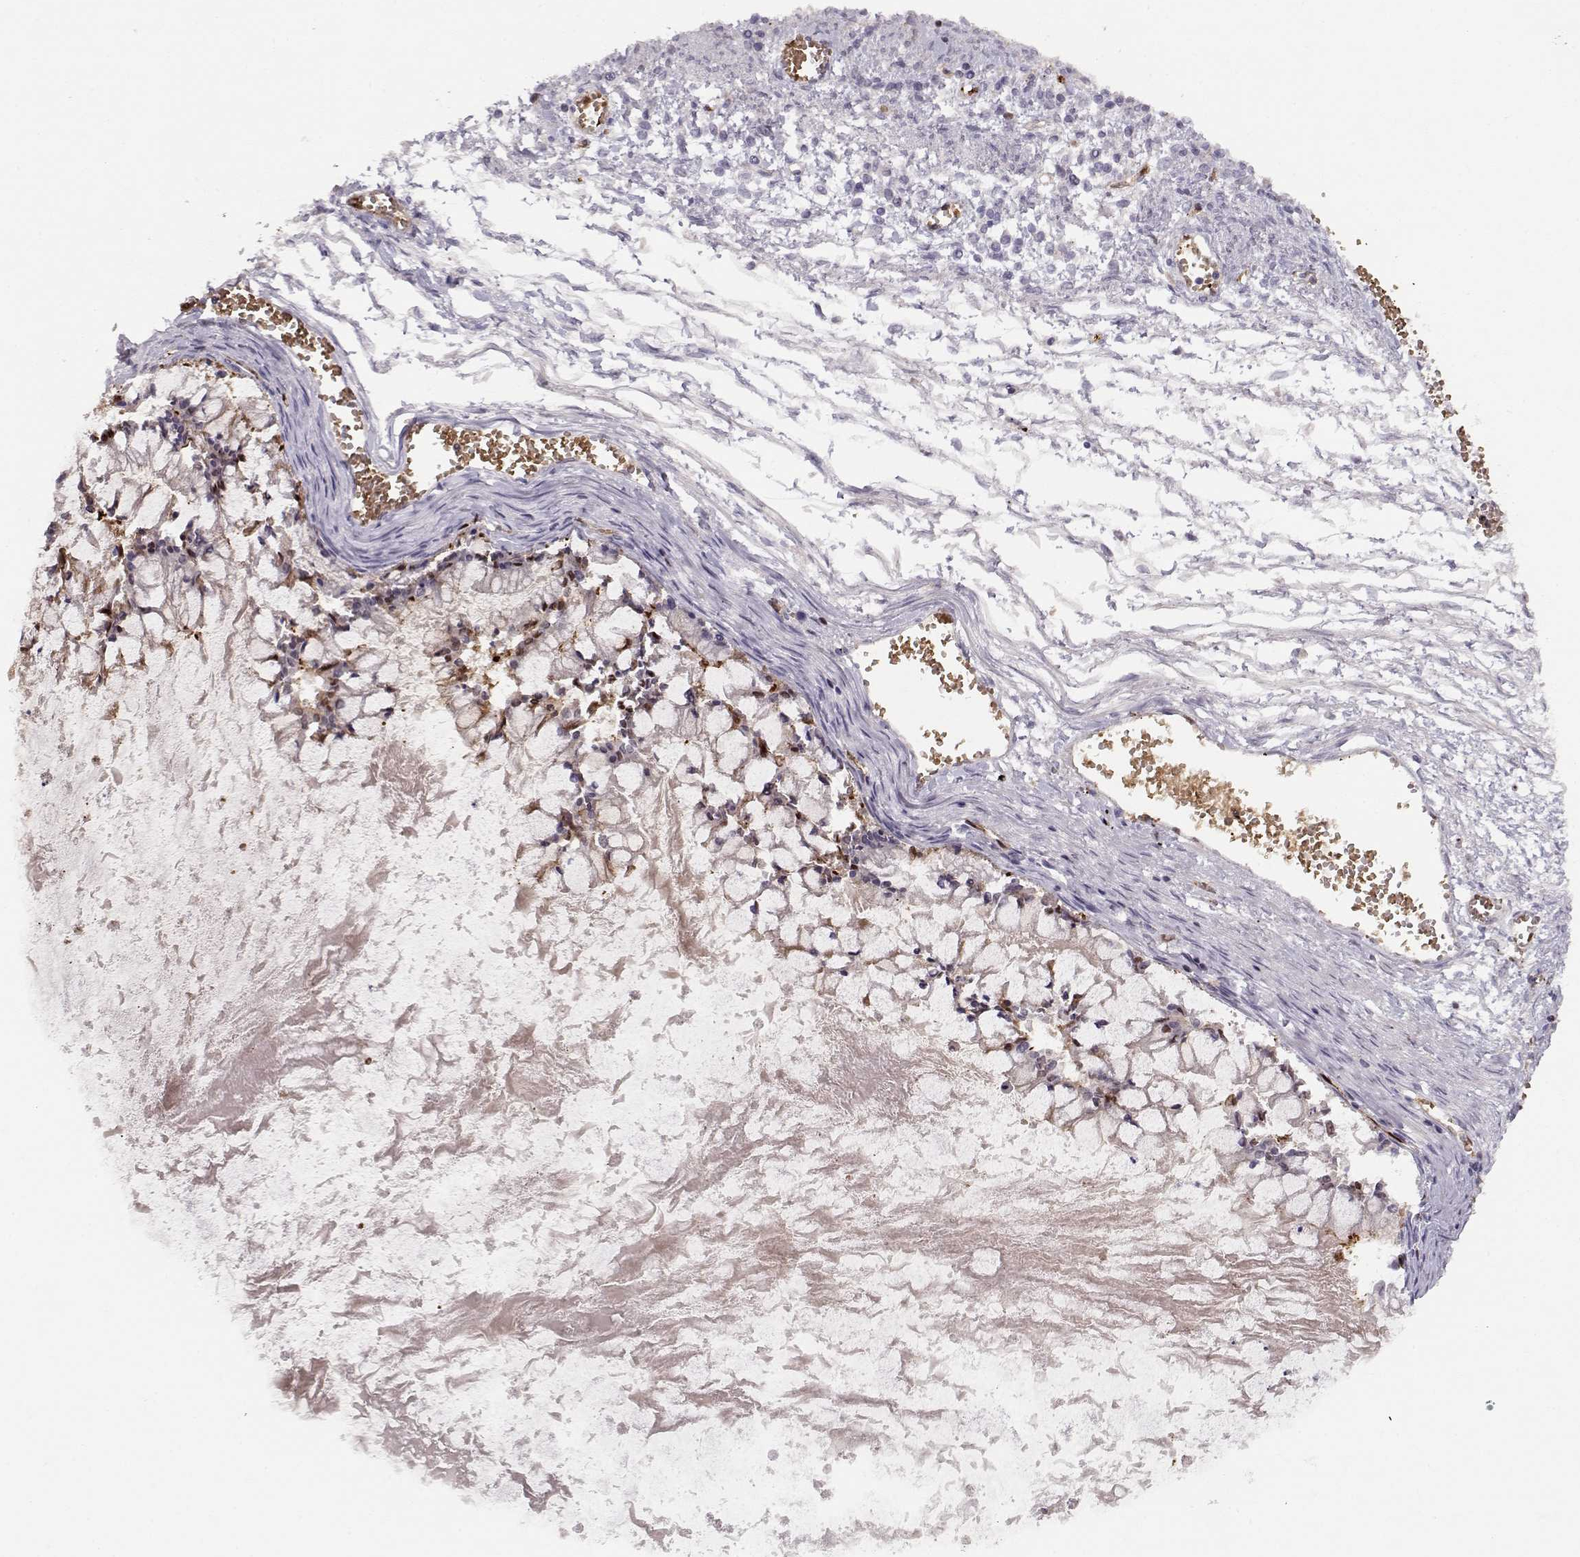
{"staining": {"intensity": "negative", "quantity": "none", "location": "none"}, "tissue": "ovarian cancer", "cell_type": "Tumor cells", "image_type": "cancer", "snomed": [{"axis": "morphology", "description": "Cystadenocarcinoma, mucinous, NOS"}, {"axis": "topography", "description": "Ovary"}], "caption": "An IHC micrograph of mucinous cystadenocarcinoma (ovarian) is shown. There is no staining in tumor cells of mucinous cystadenocarcinoma (ovarian).", "gene": "PNP", "patient": {"sex": "female", "age": 67}}